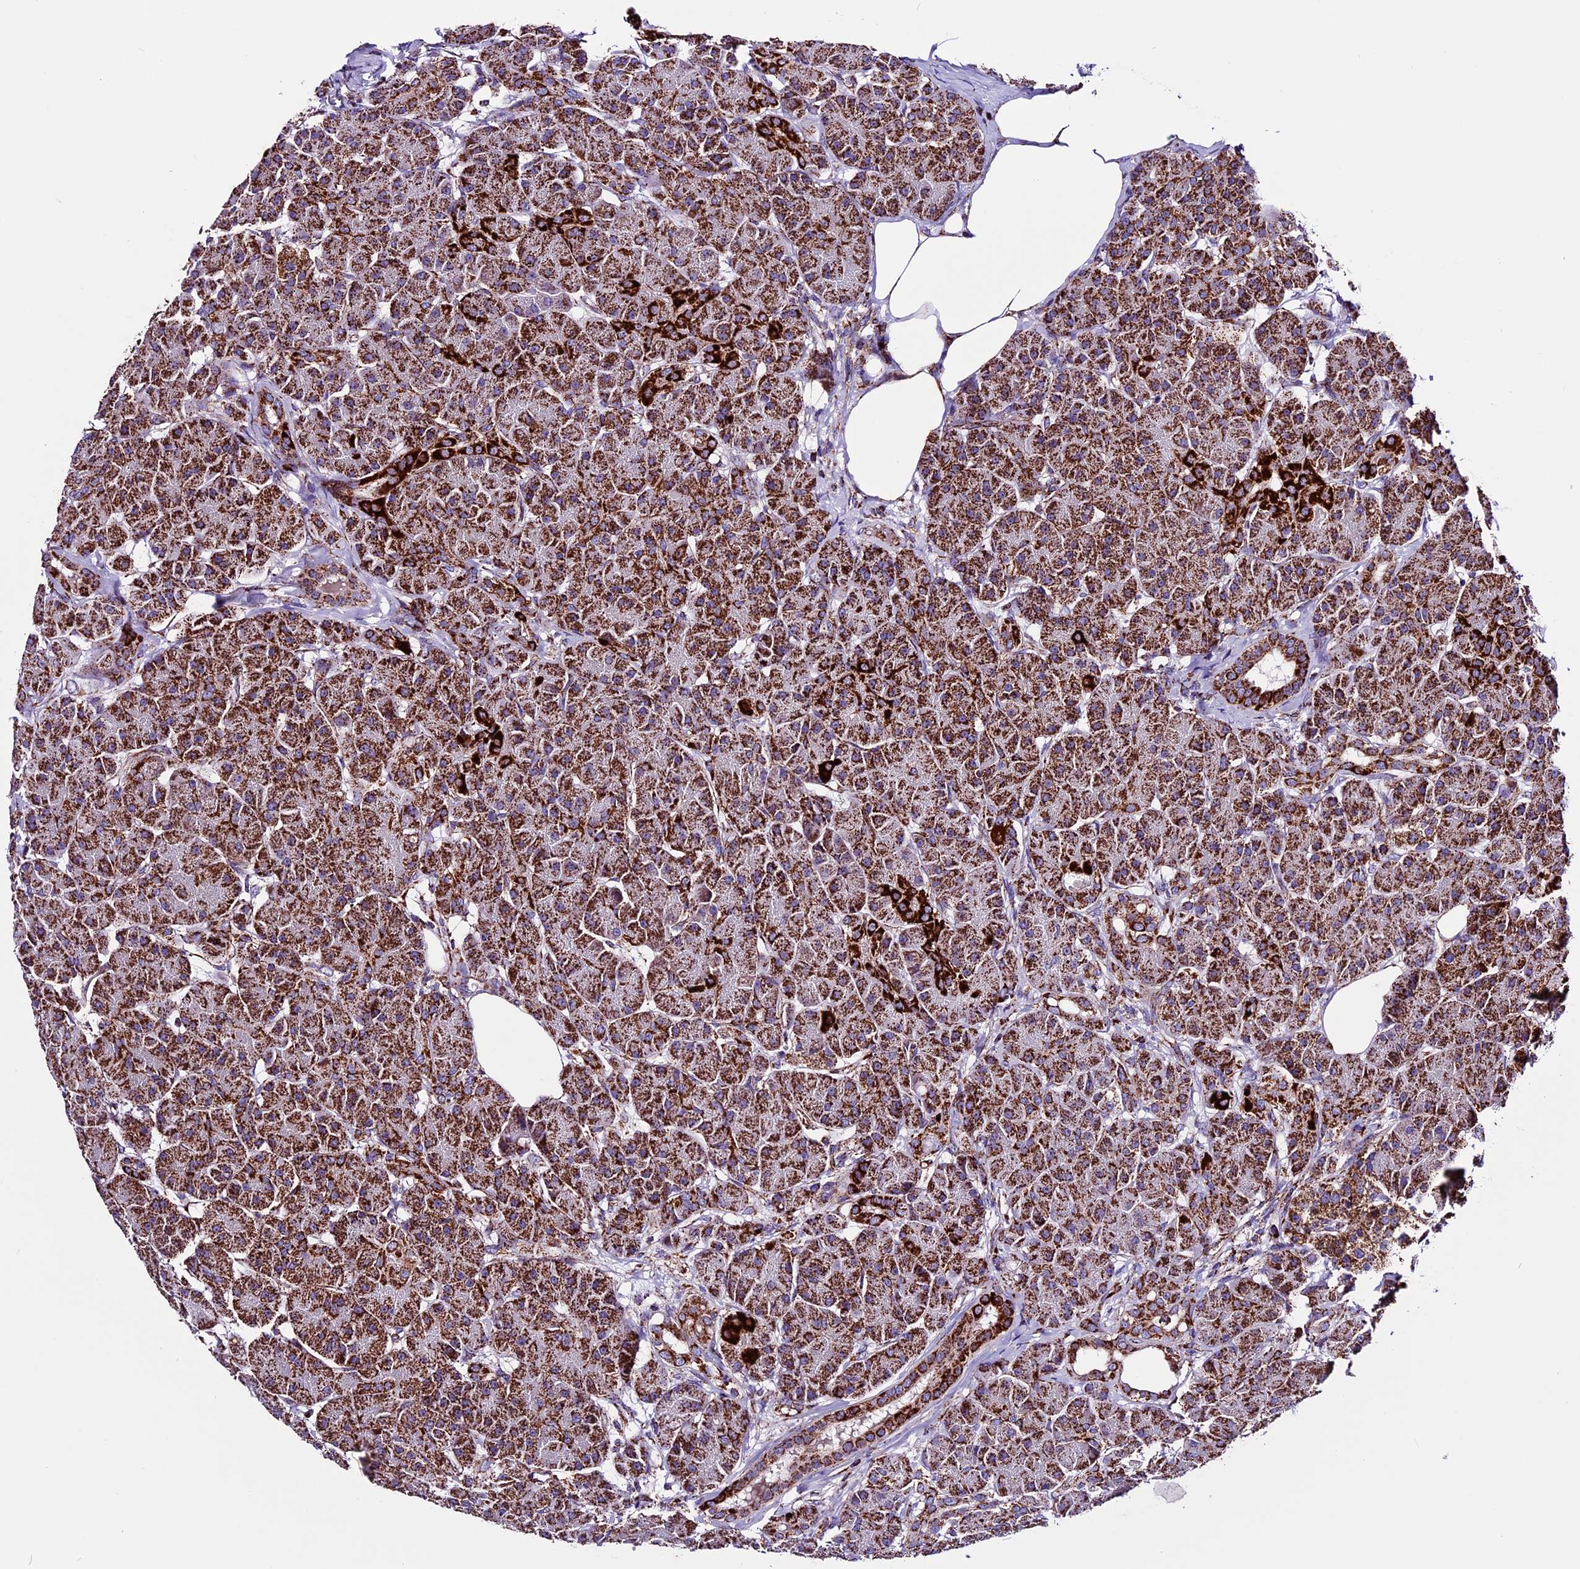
{"staining": {"intensity": "strong", "quantity": ">75%", "location": "cytoplasmic/membranous"}, "tissue": "pancreas", "cell_type": "Exocrine glandular cells", "image_type": "normal", "snomed": [{"axis": "morphology", "description": "Normal tissue, NOS"}, {"axis": "topography", "description": "Pancreas"}], "caption": "This is an image of immunohistochemistry staining of normal pancreas, which shows strong expression in the cytoplasmic/membranous of exocrine glandular cells.", "gene": "CX3CL1", "patient": {"sex": "male", "age": 63}}